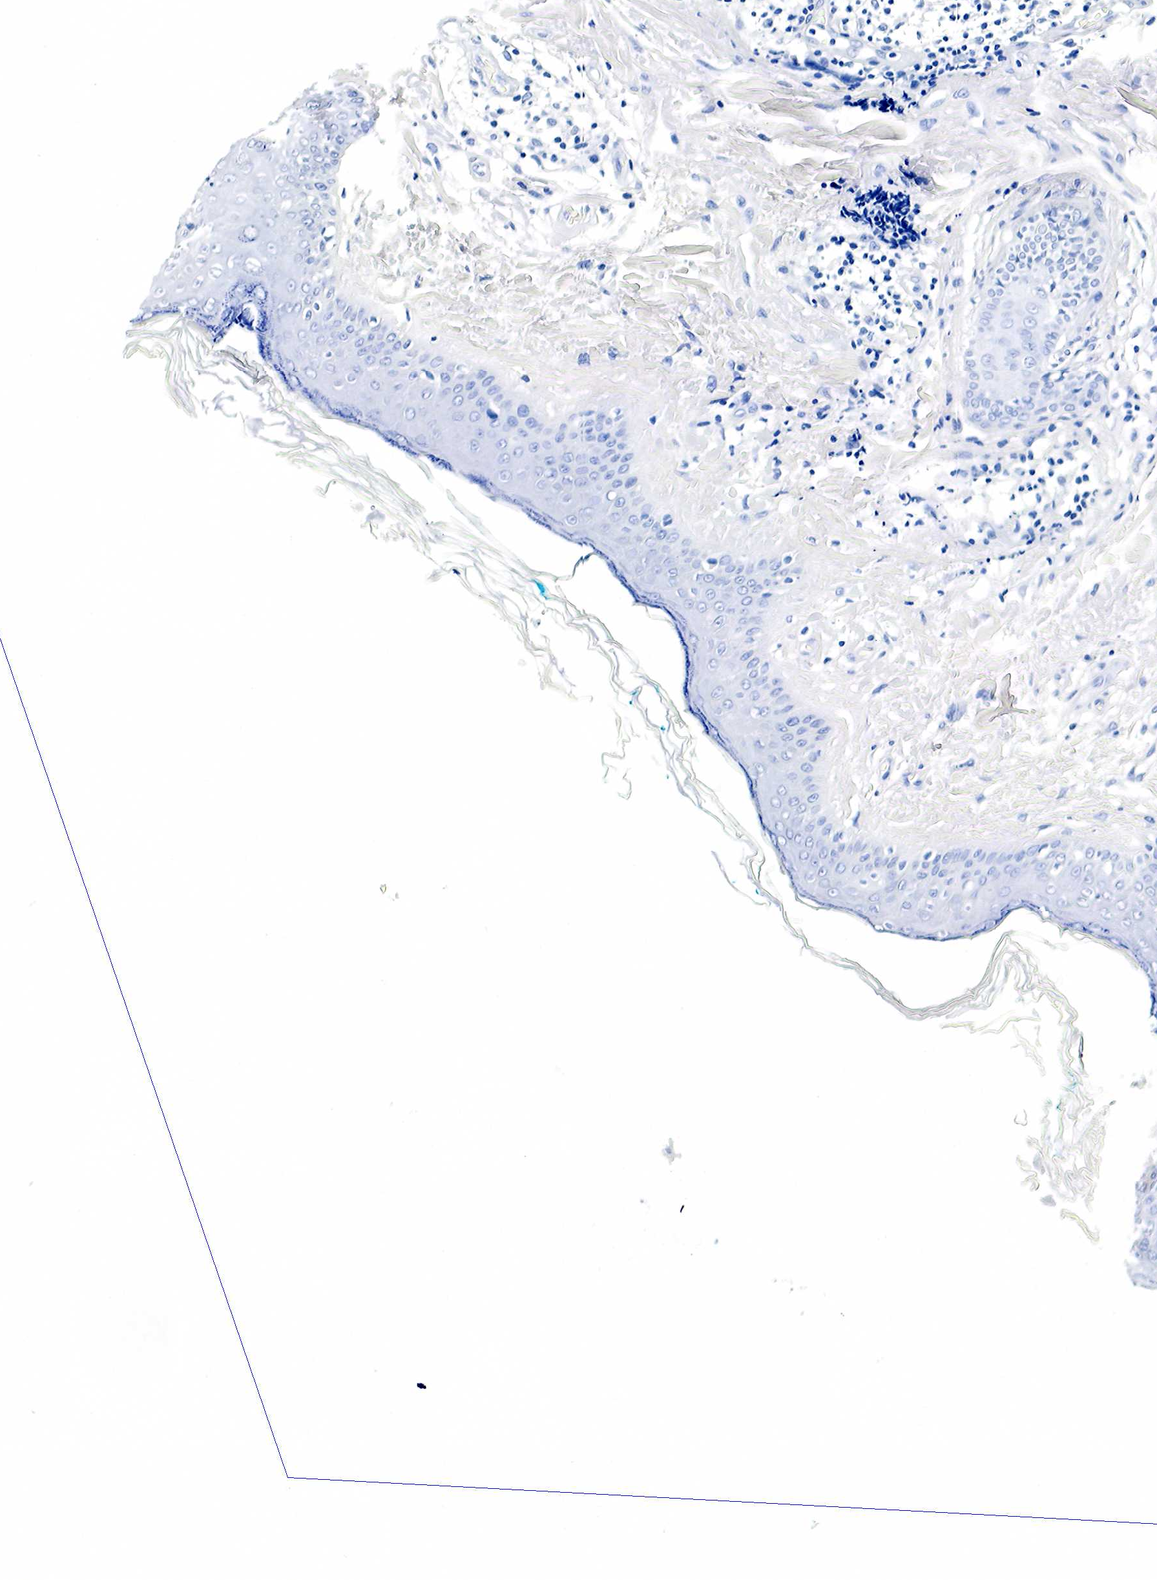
{"staining": {"intensity": "negative", "quantity": "none", "location": "none"}, "tissue": "skin", "cell_type": "Fibroblasts", "image_type": "normal", "snomed": [{"axis": "morphology", "description": "Normal tissue, NOS"}, {"axis": "topography", "description": "Skin"}], "caption": "The photomicrograph displays no significant staining in fibroblasts of skin.", "gene": "GCG", "patient": {"sex": "male", "age": 86}}